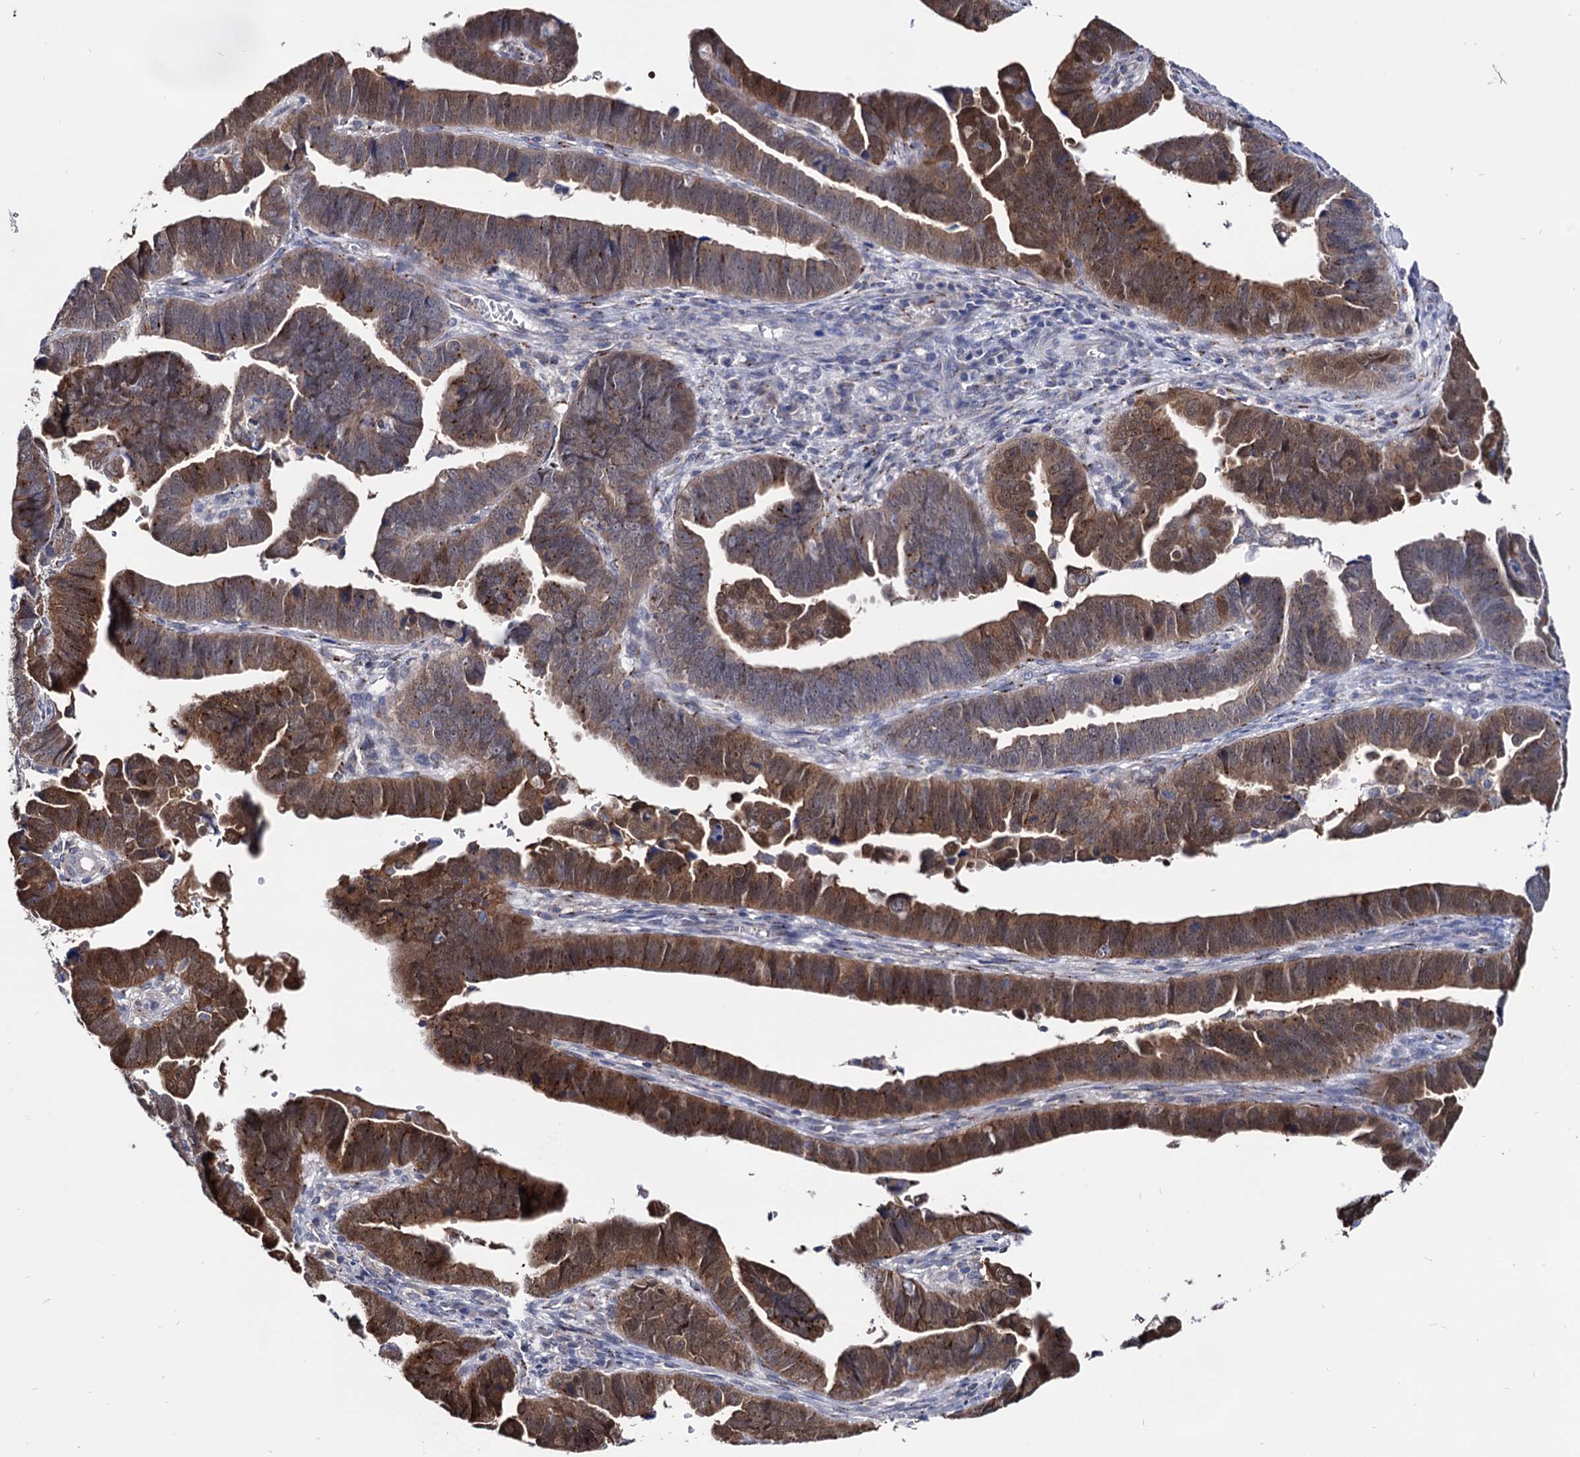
{"staining": {"intensity": "strong", "quantity": ">75%", "location": "cytoplasmic/membranous"}, "tissue": "endometrial cancer", "cell_type": "Tumor cells", "image_type": "cancer", "snomed": [{"axis": "morphology", "description": "Adenocarcinoma, NOS"}, {"axis": "topography", "description": "Endometrium"}], "caption": "A high-resolution image shows immunohistochemistry (IHC) staining of endometrial cancer (adenocarcinoma), which reveals strong cytoplasmic/membranous staining in about >75% of tumor cells. (Brightfield microscopy of DAB IHC at high magnification).", "gene": "ESD", "patient": {"sex": "female", "age": 75}}